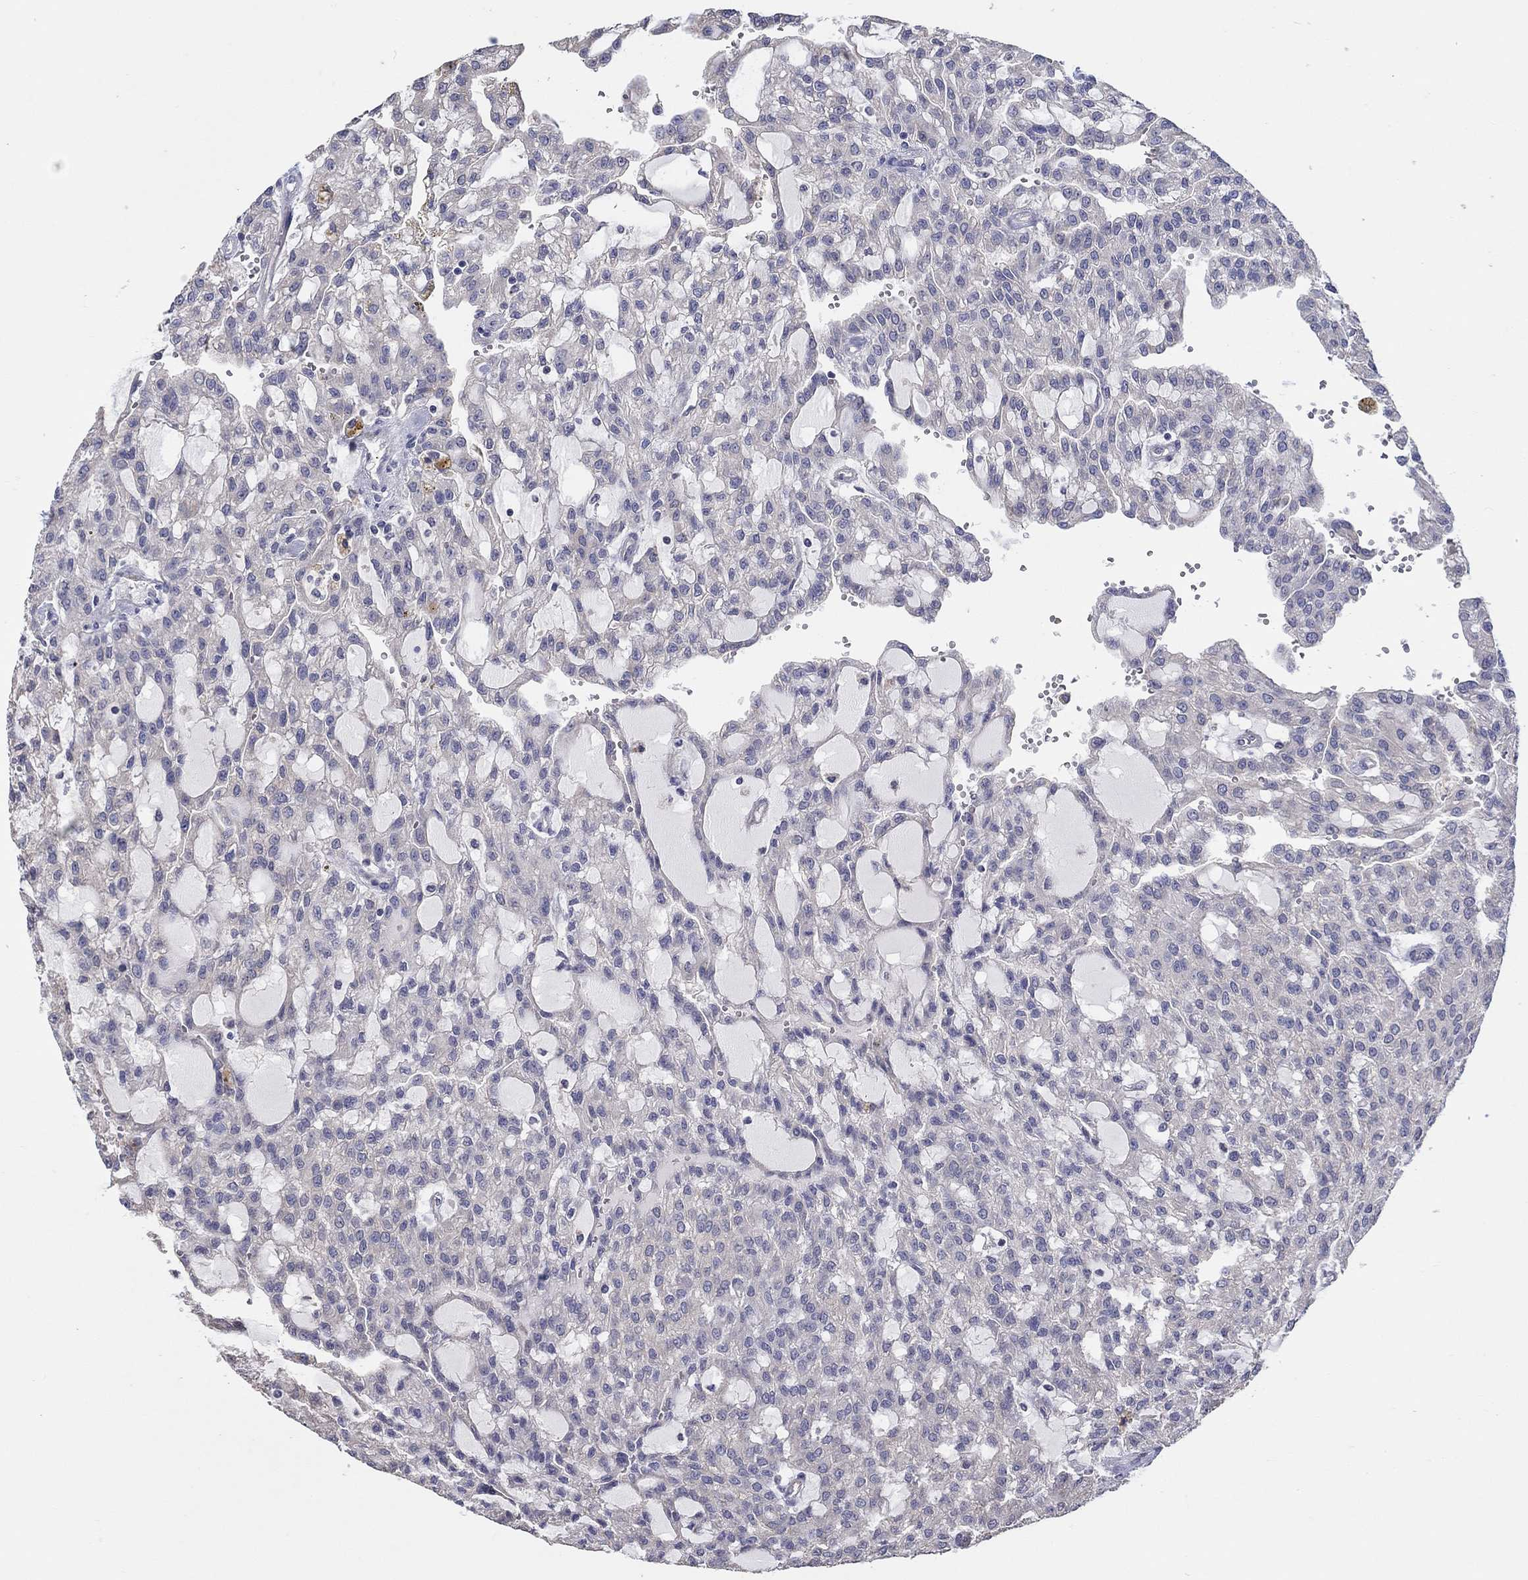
{"staining": {"intensity": "negative", "quantity": "none", "location": "none"}, "tissue": "renal cancer", "cell_type": "Tumor cells", "image_type": "cancer", "snomed": [{"axis": "morphology", "description": "Adenocarcinoma, NOS"}, {"axis": "topography", "description": "Kidney"}], "caption": "Adenocarcinoma (renal) stained for a protein using immunohistochemistry shows no expression tumor cells.", "gene": "DOCK3", "patient": {"sex": "male", "age": 63}}